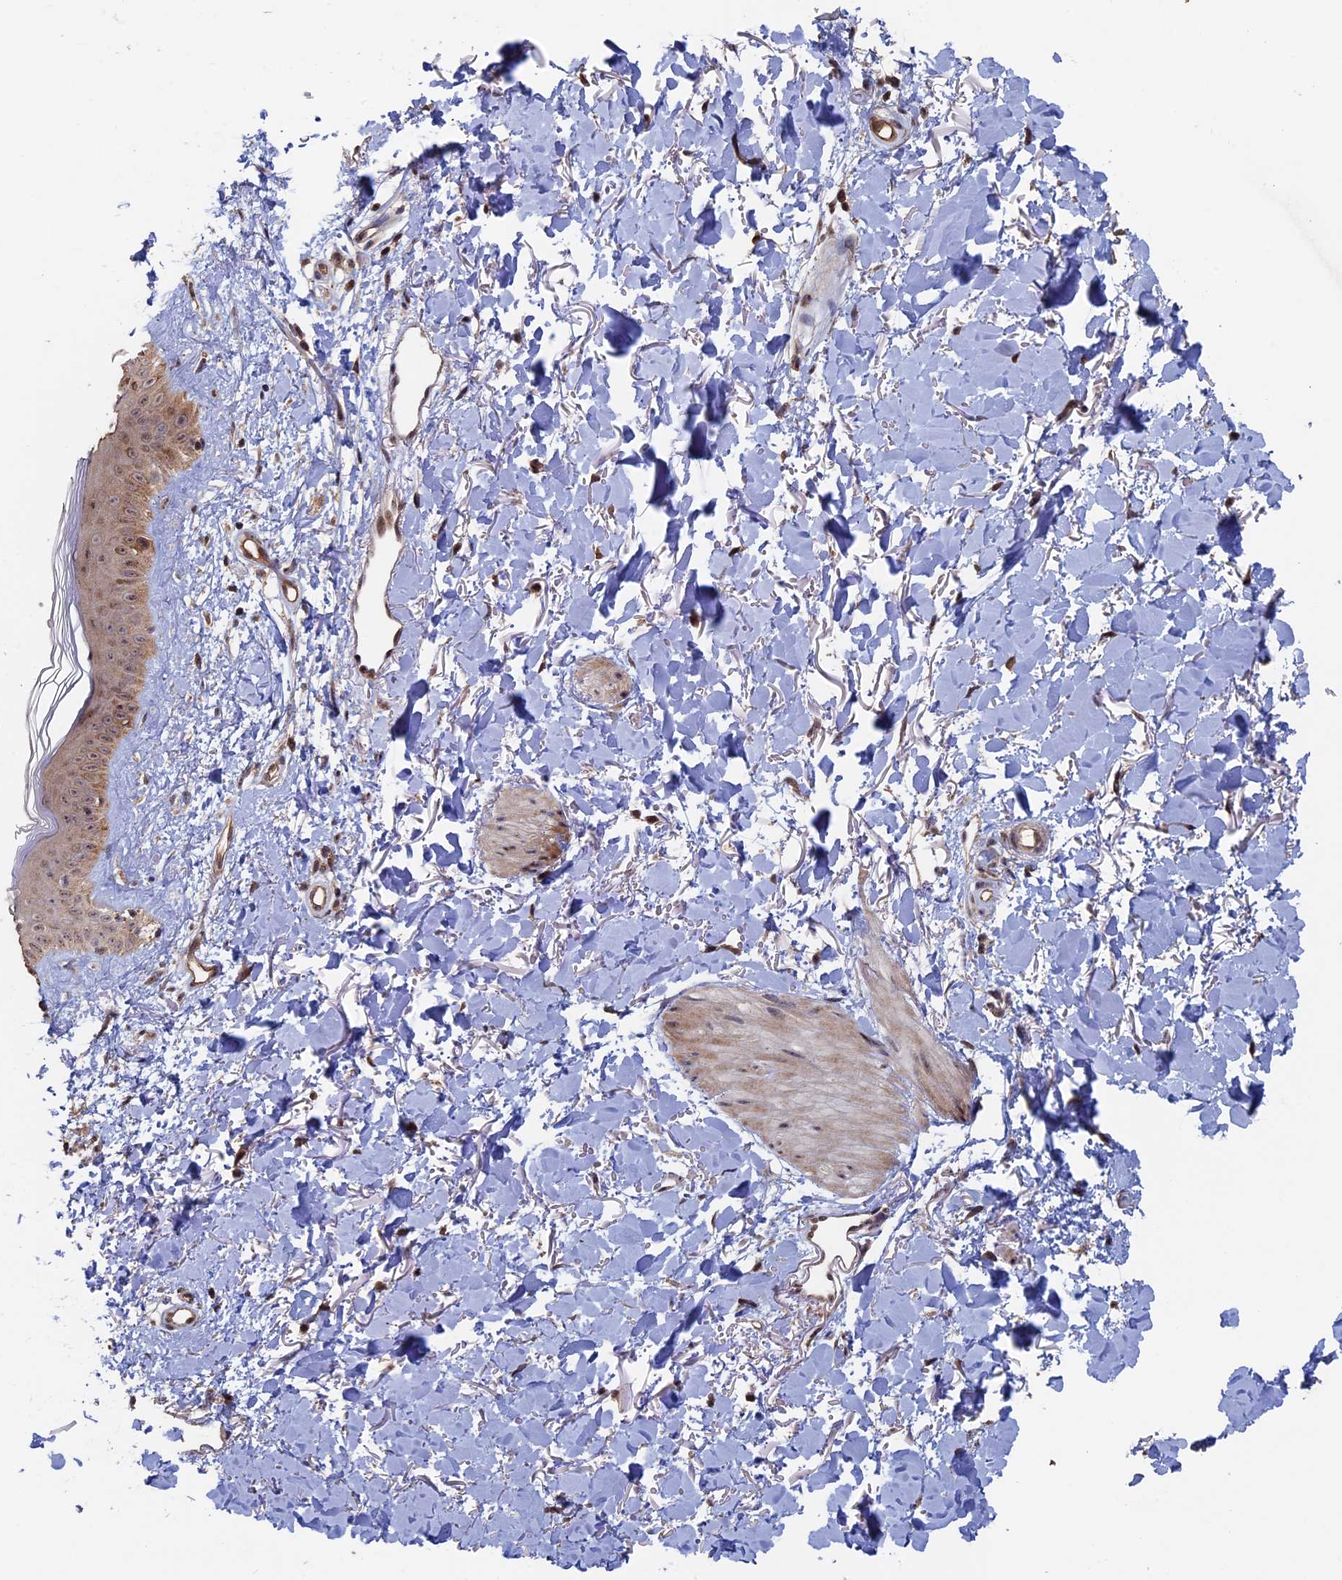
{"staining": {"intensity": "moderate", "quantity": ">75%", "location": "cytoplasmic/membranous,nuclear"}, "tissue": "skin", "cell_type": "Fibroblasts", "image_type": "normal", "snomed": [{"axis": "morphology", "description": "Normal tissue, NOS"}, {"axis": "topography", "description": "Skin"}], "caption": "Immunohistochemistry image of unremarkable human skin stained for a protein (brown), which demonstrates medium levels of moderate cytoplasmic/membranous,nuclear staining in about >75% of fibroblasts.", "gene": "KIAA1328", "patient": {"sex": "female", "age": 58}}